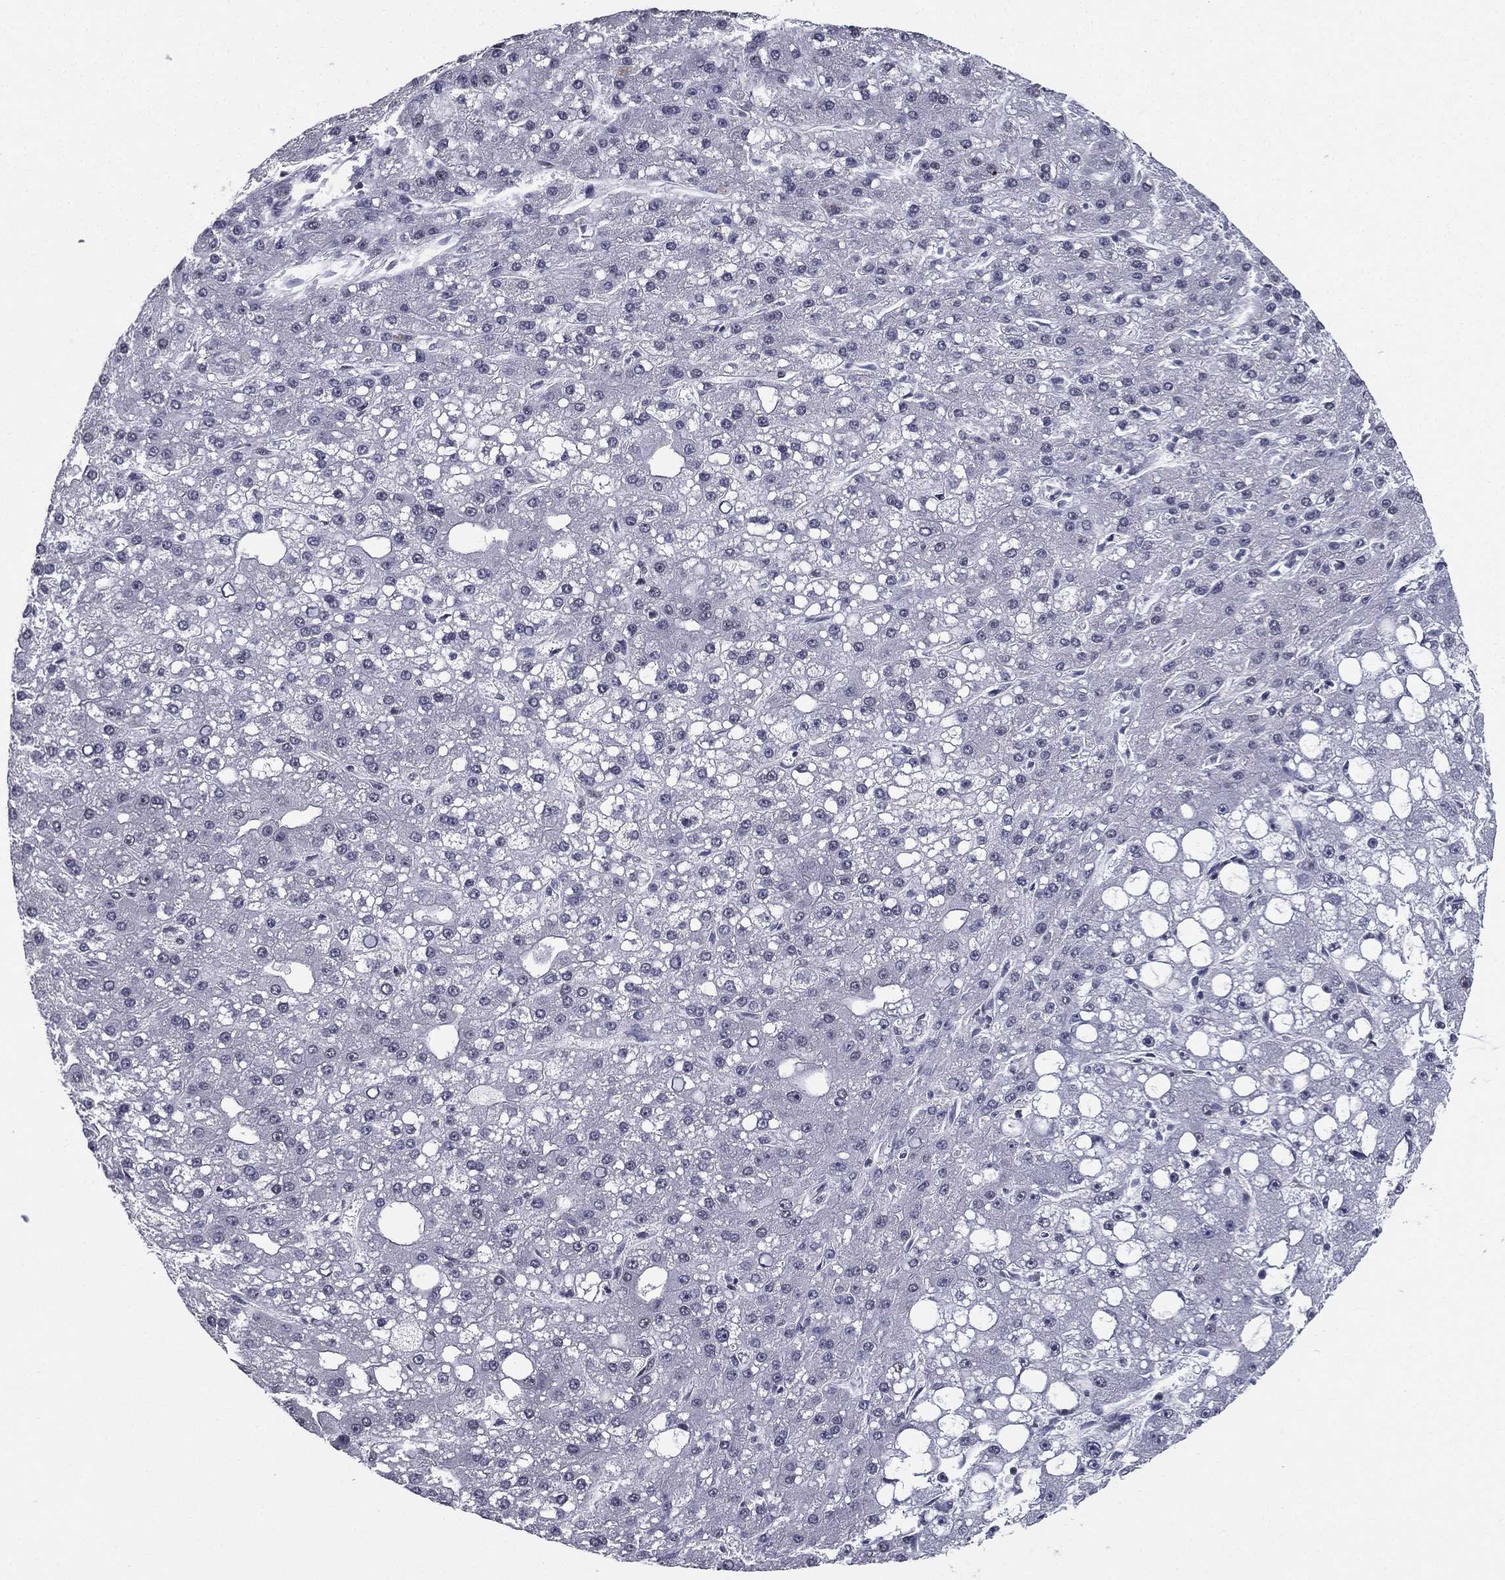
{"staining": {"intensity": "negative", "quantity": "none", "location": "none"}, "tissue": "liver cancer", "cell_type": "Tumor cells", "image_type": "cancer", "snomed": [{"axis": "morphology", "description": "Carcinoma, Hepatocellular, NOS"}, {"axis": "topography", "description": "Liver"}], "caption": "The photomicrograph shows no staining of tumor cells in liver cancer (hepatocellular carcinoma). The staining was performed using DAB (3,3'-diaminobenzidine) to visualize the protein expression in brown, while the nuclei were stained in blue with hematoxylin (Magnification: 20x).", "gene": "RARB", "patient": {"sex": "male", "age": 67}}